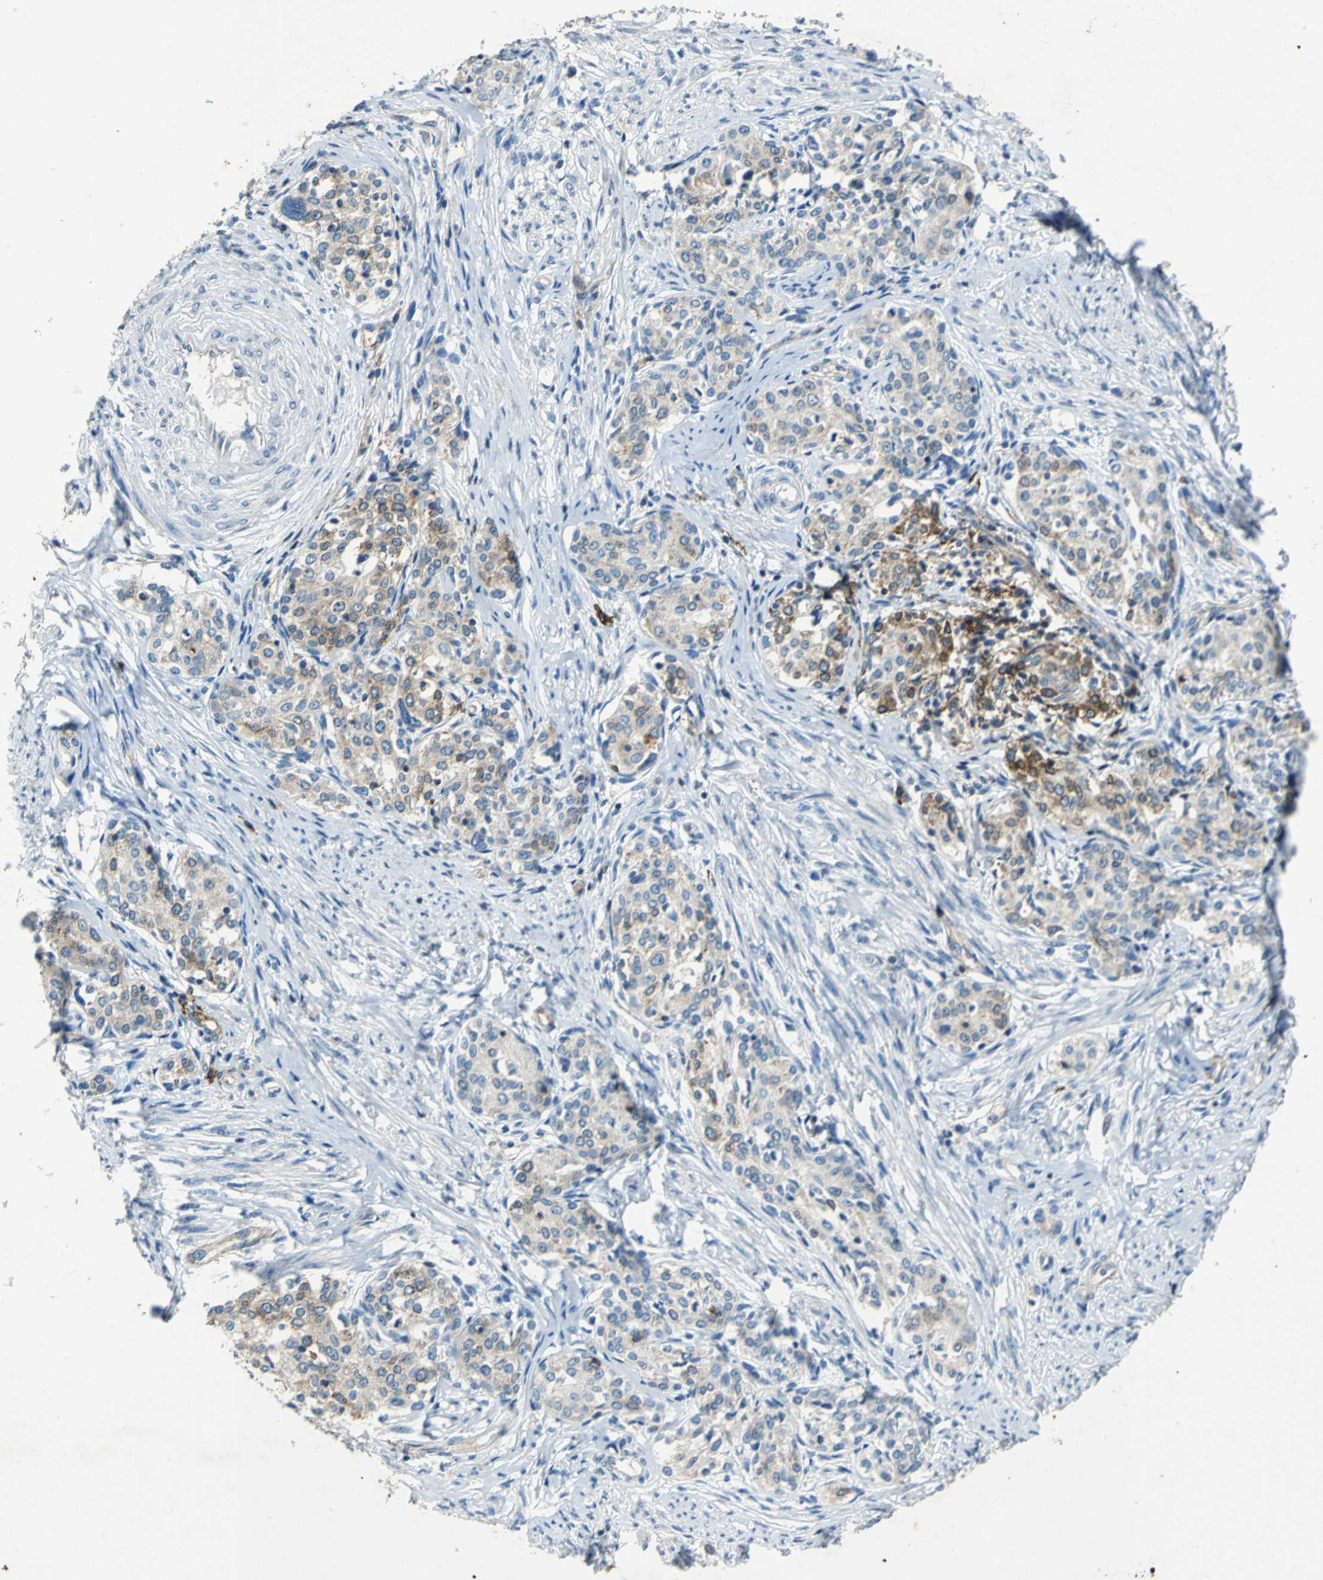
{"staining": {"intensity": "strong", "quantity": "25%-75%", "location": "cytoplasmic/membranous"}, "tissue": "cervical cancer", "cell_type": "Tumor cells", "image_type": "cancer", "snomed": [{"axis": "morphology", "description": "Squamous cell carcinoma, NOS"}, {"axis": "morphology", "description": "Adenocarcinoma, NOS"}, {"axis": "topography", "description": "Cervix"}], "caption": "Strong cytoplasmic/membranous positivity for a protein is appreciated in about 25%-75% of tumor cells of squamous cell carcinoma (cervical) using IHC.", "gene": "RPS13", "patient": {"sex": "female", "age": 52}}